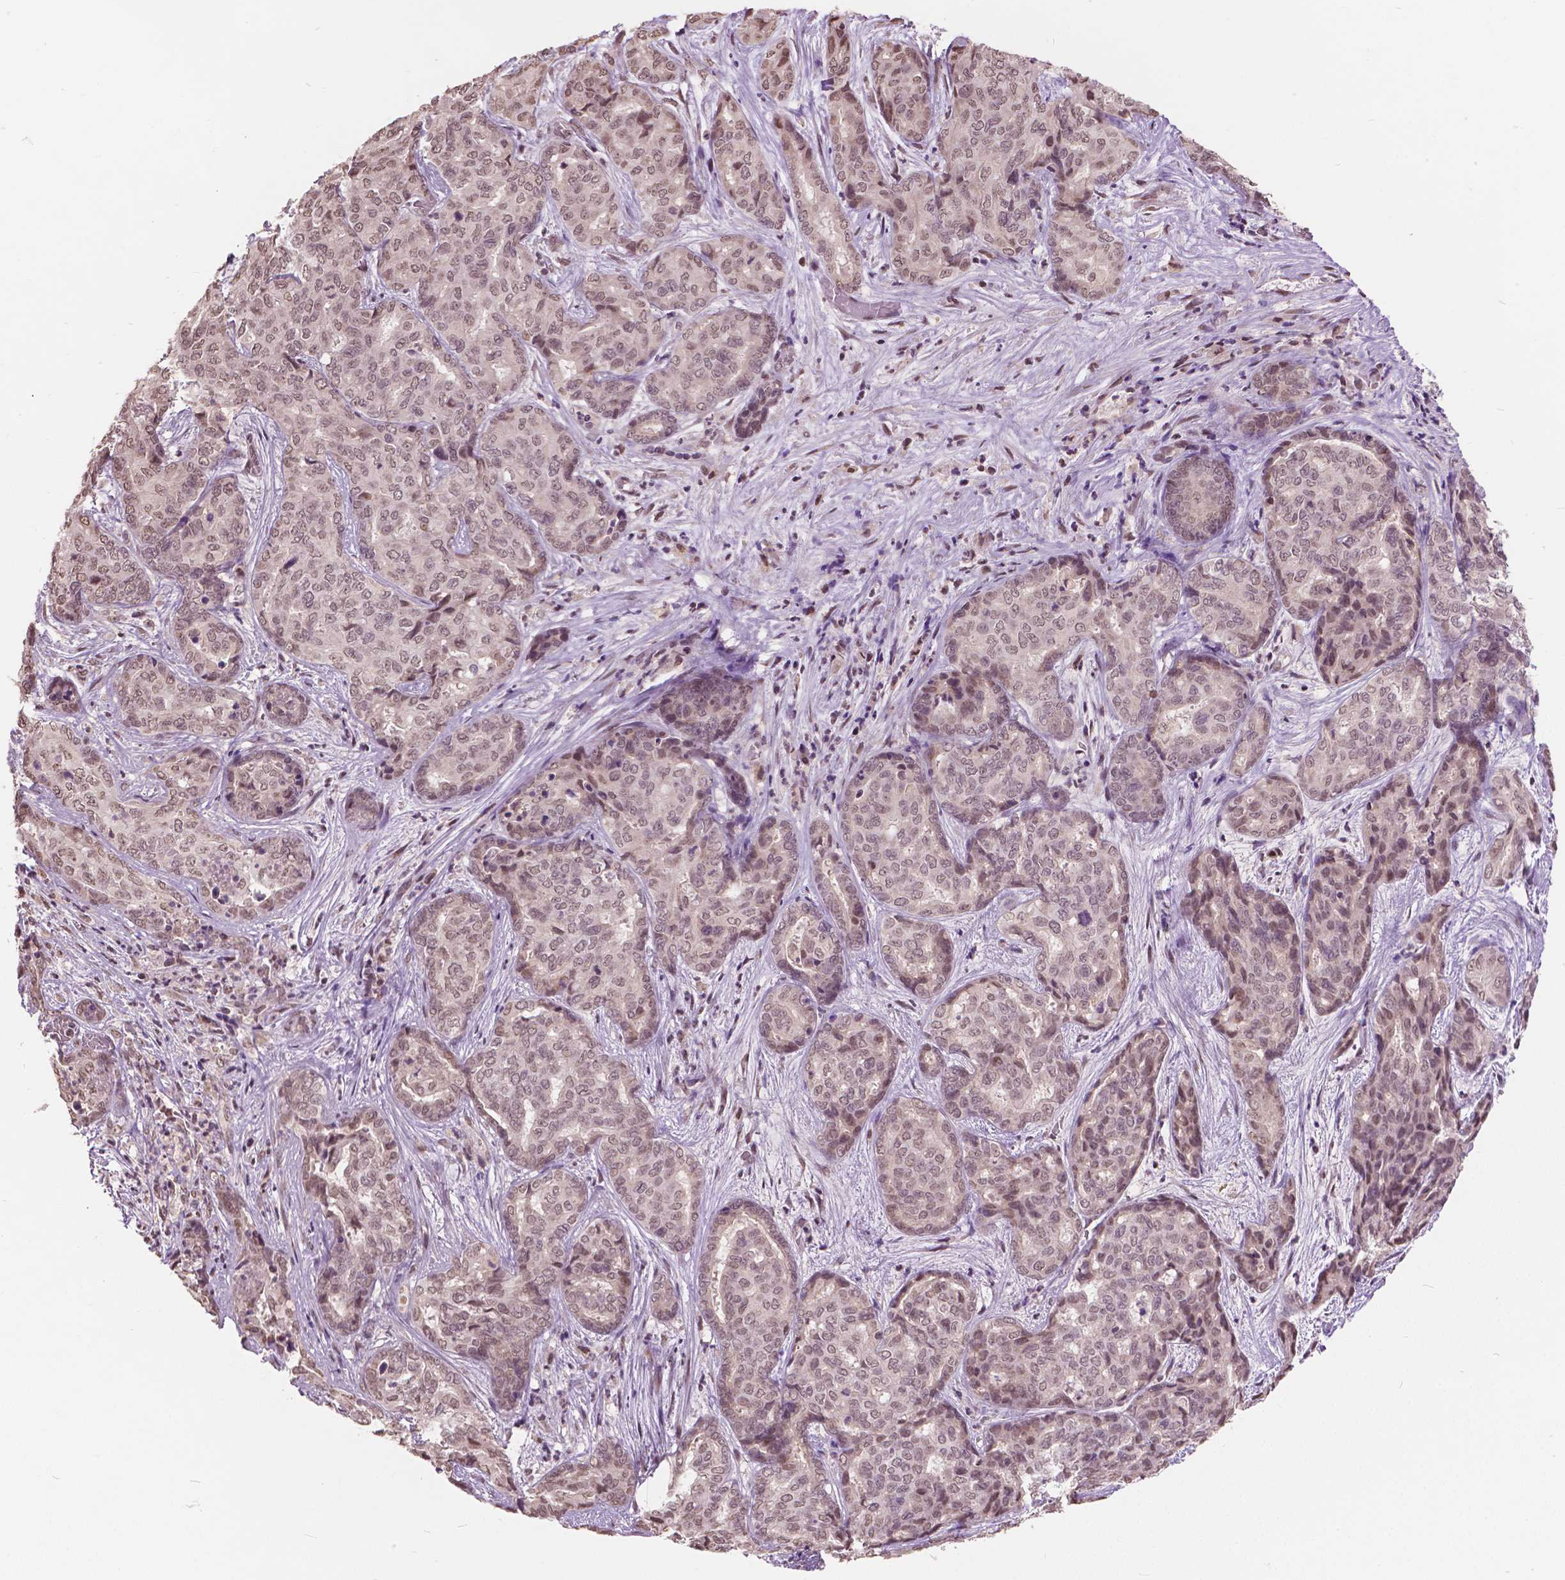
{"staining": {"intensity": "weak", "quantity": ">75%", "location": "nuclear"}, "tissue": "liver cancer", "cell_type": "Tumor cells", "image_type": "cancer", "snomed": [{"axis": "morphology", "description": "Cholangiocarcinoma"}, {"axis": "topography", "description": "Liver"}], "caption": "Brown immunohistochemical staining in human liver cholangiocarcinoma demonstrates weak nuclear expression in approximately >75% of tumor cells.", "gene": "HOXA10", "patient": {"sex": "female", "age": 64}}